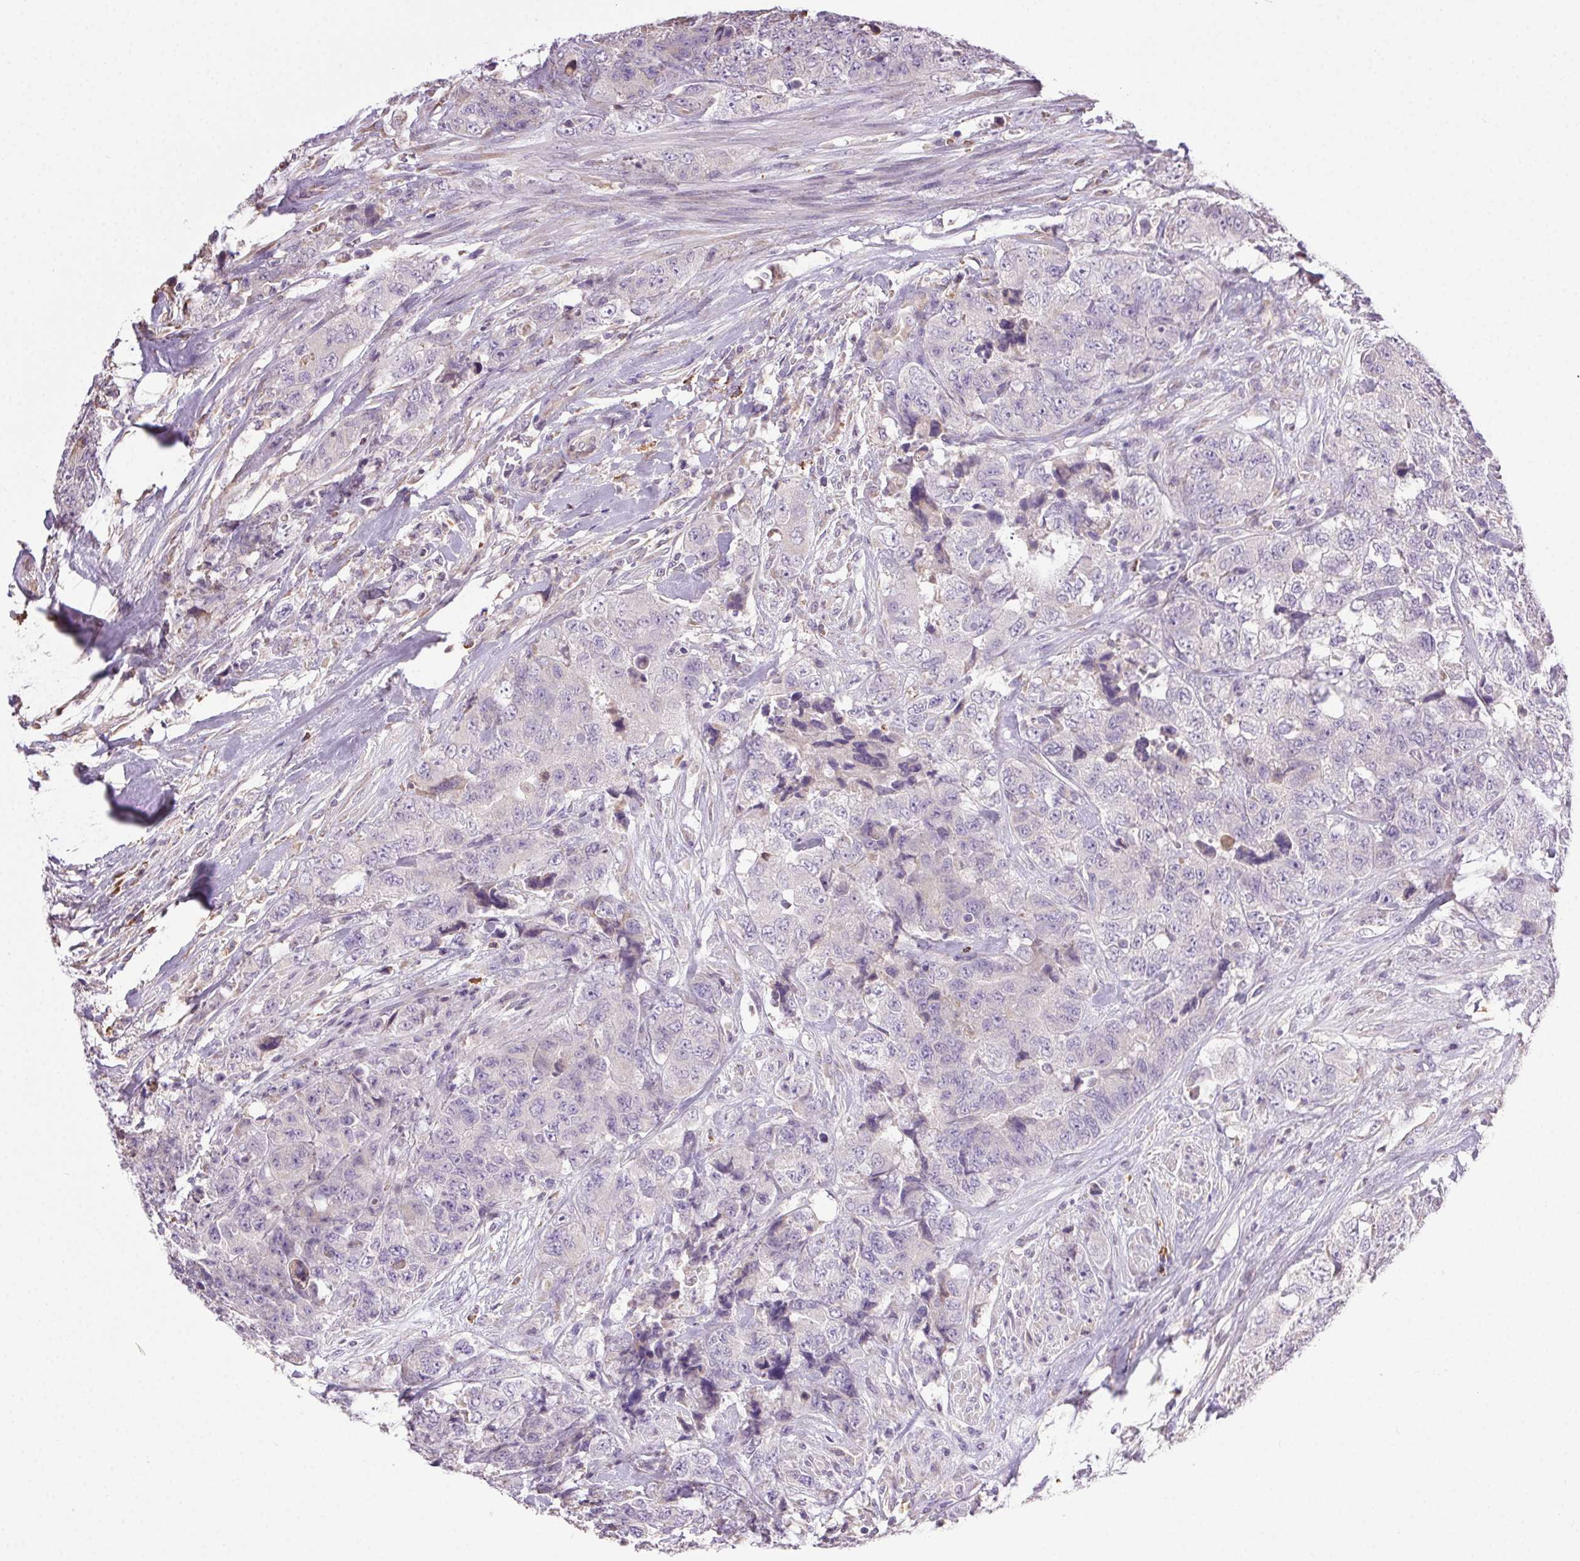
{"staining": {"intensity": "negative", "quantity": "none", "location": "none"}, "tissue": "urothelial cancer", "cell_type": "Tumor cells", "image_type": "cancer", "snomed": [{"axis": "morphology", "description": "Urothelial carcinoma, High grade"}, {"axis": "topography", "description": "Urinary bladder"}], "caption": "This photomicrograph is of urothelial cancer stained with IHC to label a protein in brown with the nuclei are counter-stained blue. There is no positivity in tumor cells.", "gene": "SNX31", "patient": {"sex": "female", "age": 78}}